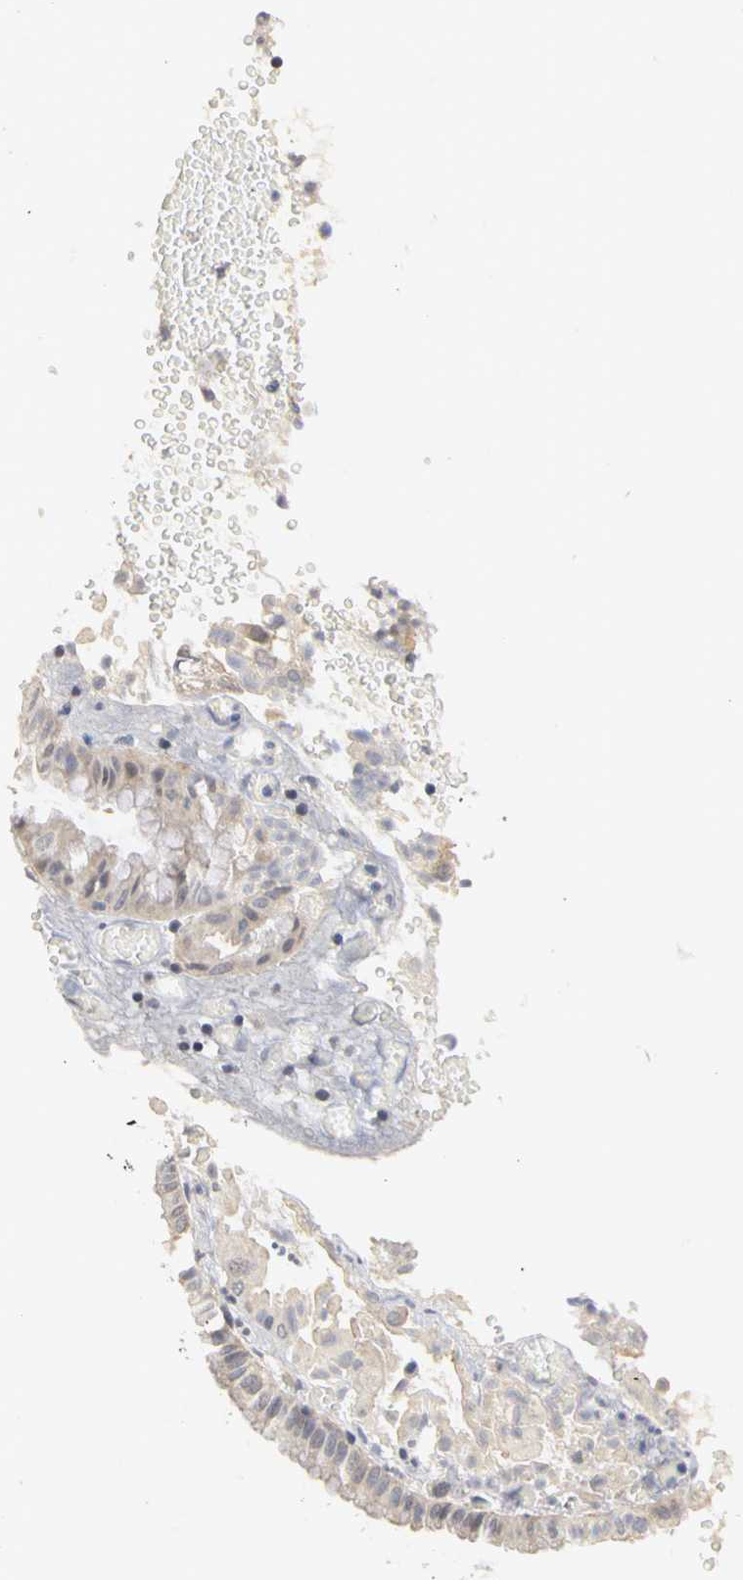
{"staining": {"intensity": "weak", "quantity": "25%-75%", "location": "cytoplasmic/membranous"}, "tissue": "liver cancer", "cell_type": "Tumor cells", "image_type": "cancer", "snomed": [{"axis": "morphology", "description": "Cholangiocarcinoma"}, {"axis": "topography", "description": "Liver"}], "caption": "A photomicrograph showing weak cytoplasmic/membranous positivity in approximately 25%-75% of tumor cells in liver cancer, as visualized by brown immunohistochemical staining.", "gene": "PGR", "patient": {"sex": "male", "age": 58}}